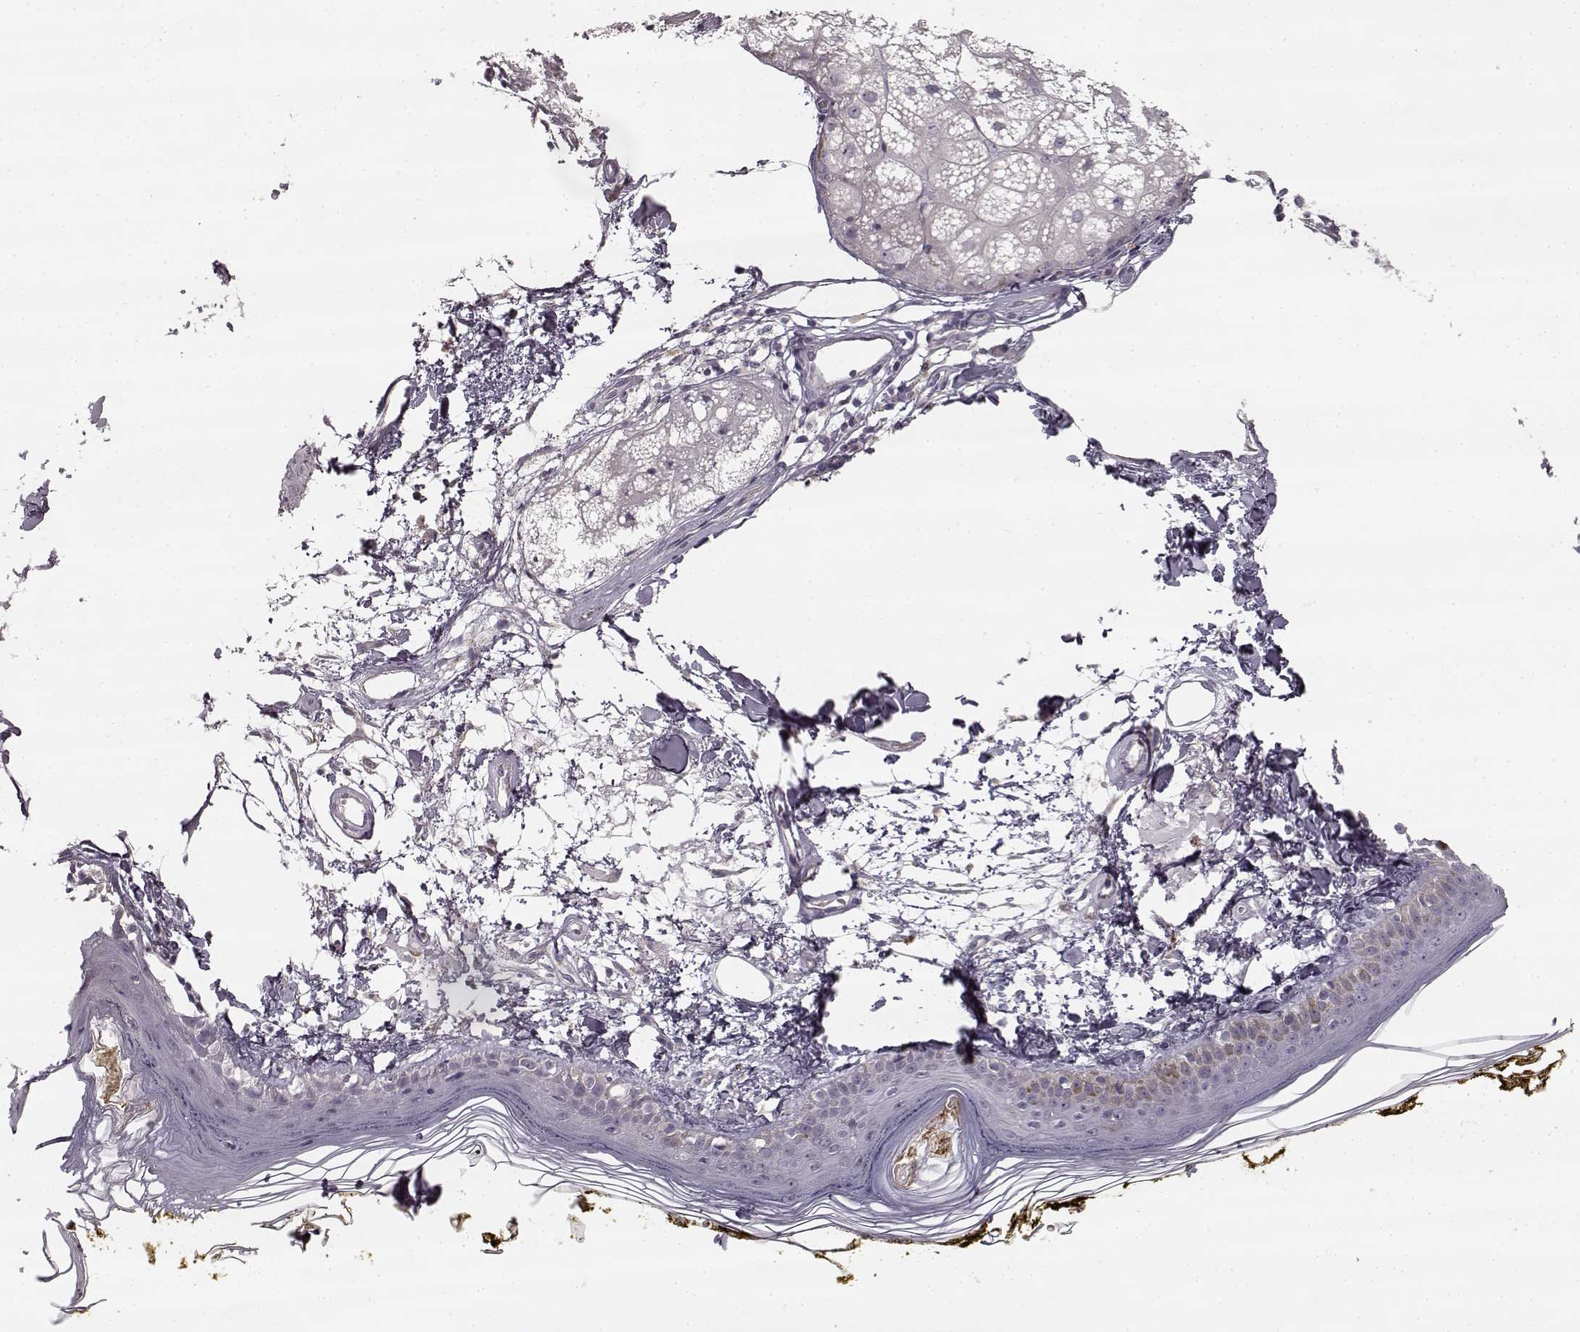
{"staining": {"intensity": "negative", "quantity": "none", "location": "none"}, "tissue": "skin", "cell_type": "Fibroblasts", "image_type": "normal", "snomed": [{"axis": "morphology", "description": "Normal tissue, NOS"}, {"axis": "topography", "description": "Skin"}], "caption": "Micrograph shows no significant protein staining in fibroblasts of benign skin.", "gene": "HMMR", "patient": {"sex": "male", "age": 76}}